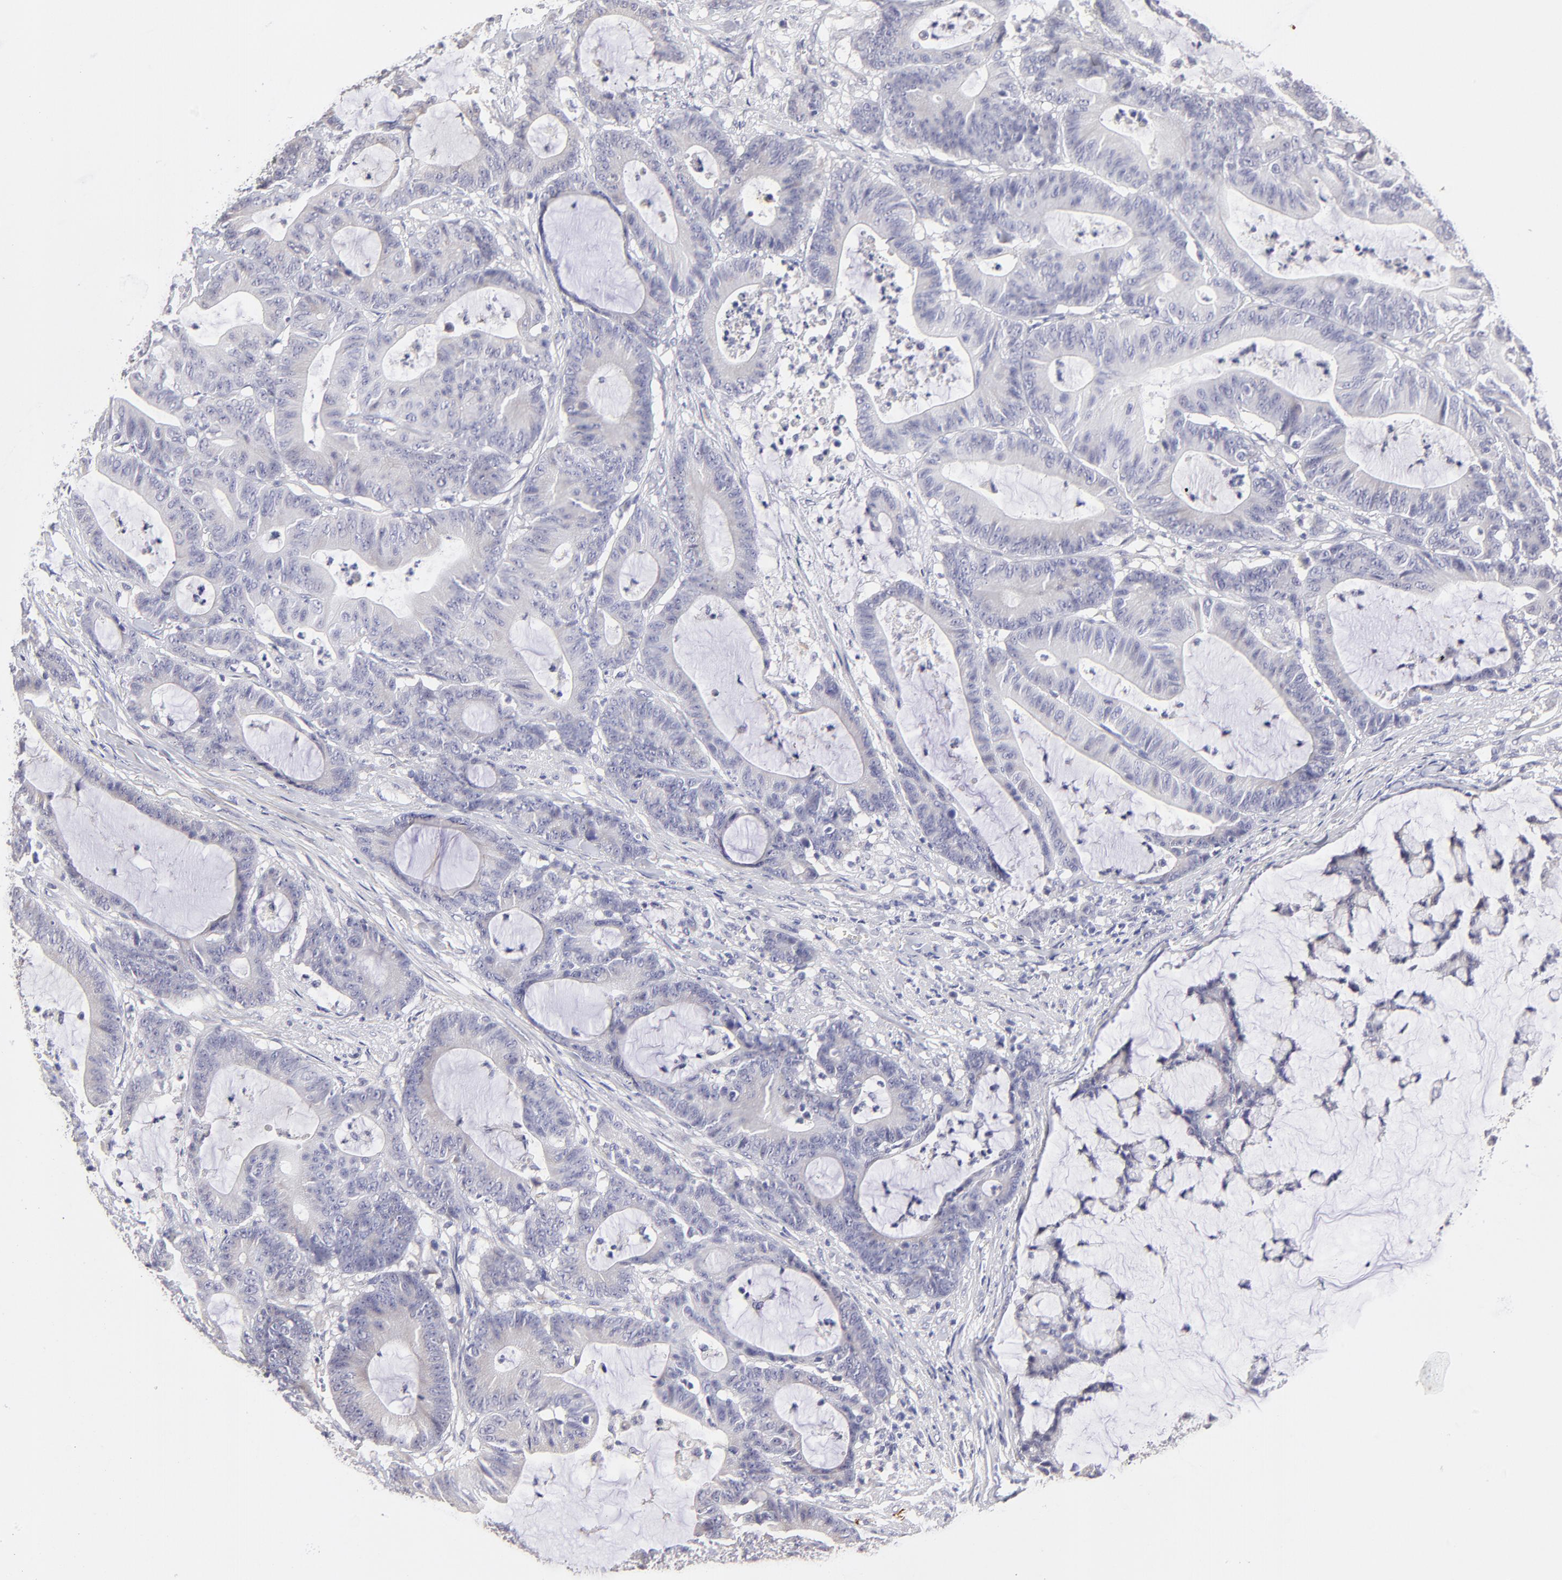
{"staining": {"intensity": "negative", "quantity": "none", "location": "none"}, "tissue": "colorectal cancer", "cell_type": "Tumor cells", "image_type": "cancer", "snomed": [{"axis": "morphology", "description": "Adenocarcinoma, NOS"}, {"axis": "topography", "description": "Colon"}], "caption": "Tumor cells show no significant staining in colorectal cancer.", "gene": "BTG2", "patient": {"sex": "female", "age": 84}}